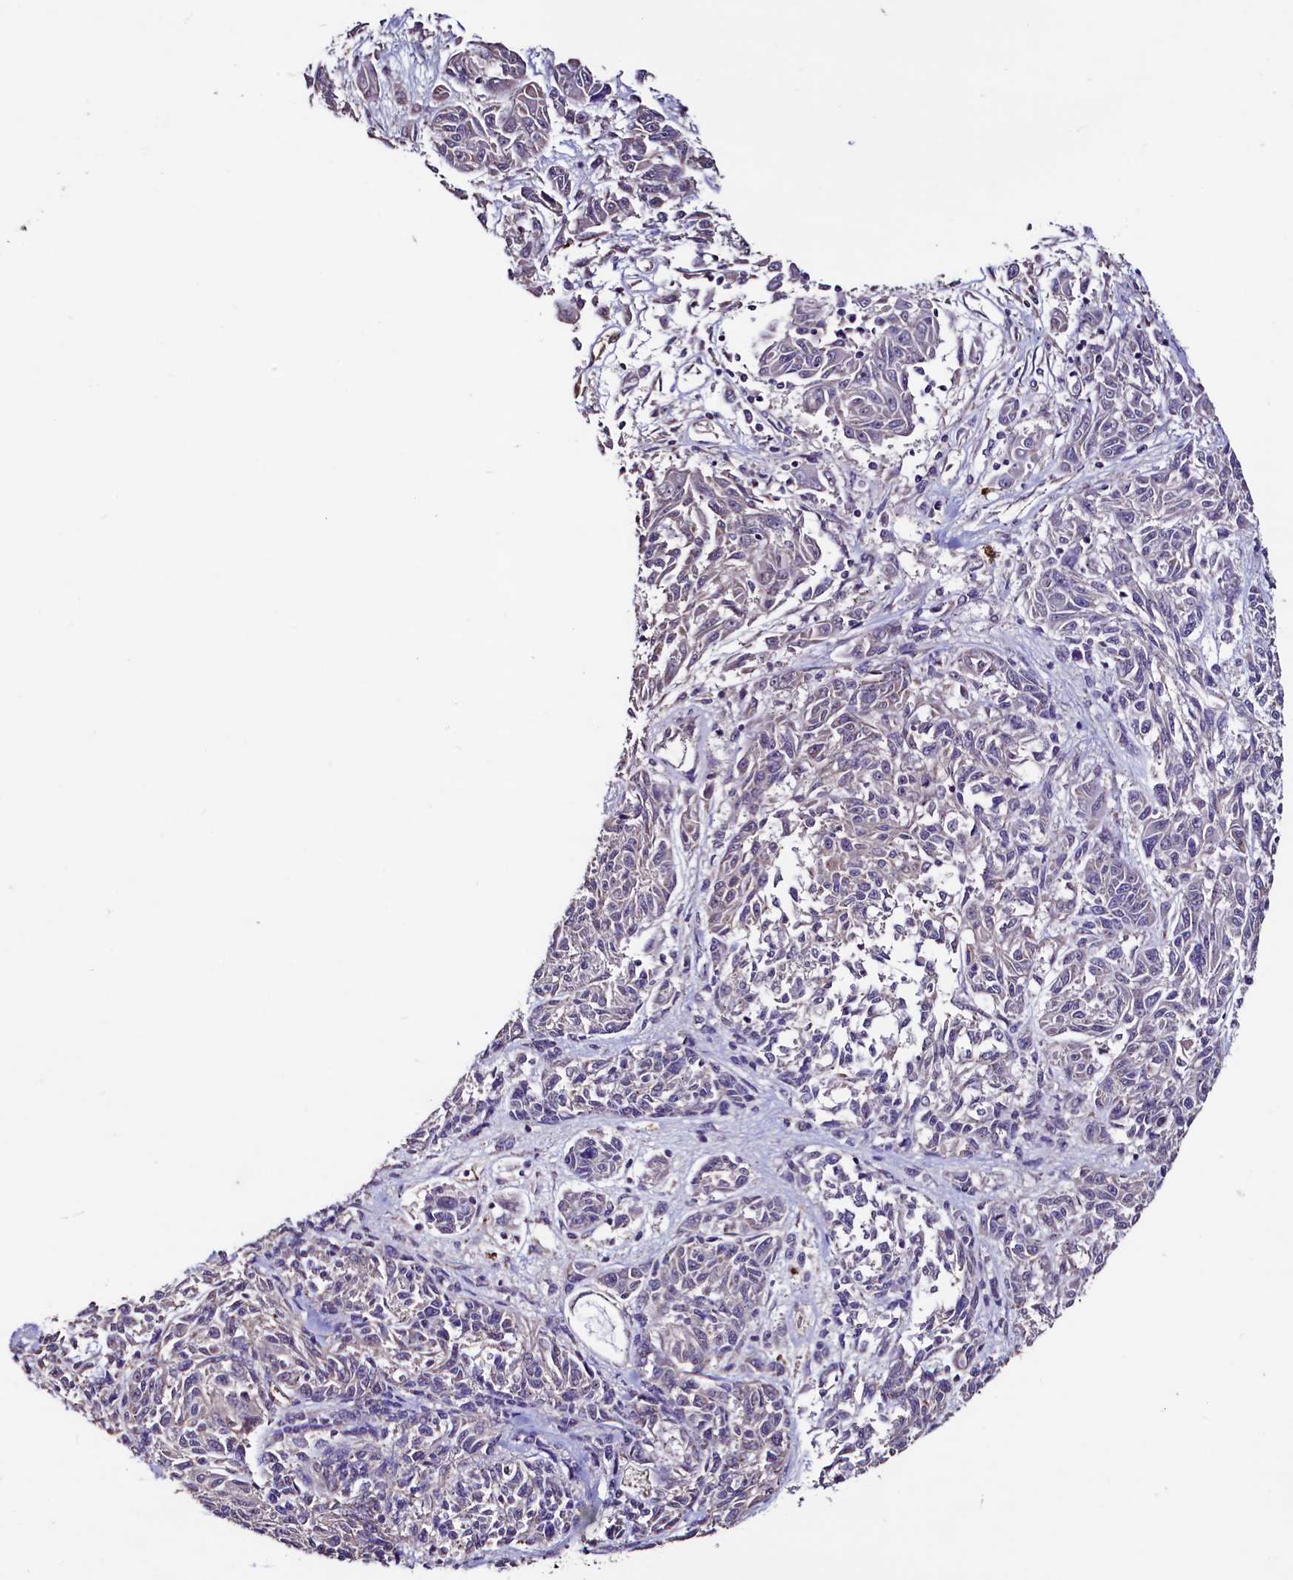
{"staining": {"intensity": "negative", "quantity": "none", "location": "none"}, "tissue": "melanoma", "cell_type": "Tumor cells", "image_type": "cancer", "snomed": [{"axis": "morphology", "description": "Malignant melanoma, NOS"}, {"axis": "topography", "description": "Skin"}], "caption": "An immunohistochemistry histopathology image of malignant melanoma is shown. There is no staining in tumor cells of malignant melanoma. (Stains: DAB (3,3'-diaminobenzidine) immunohistochemistry (IHC) with hematoxylin counter stain, Microscopy: brightfield microscopy at high magnification).", "gene": "PALM", "patient": {"sex": "male", "age": 53}}